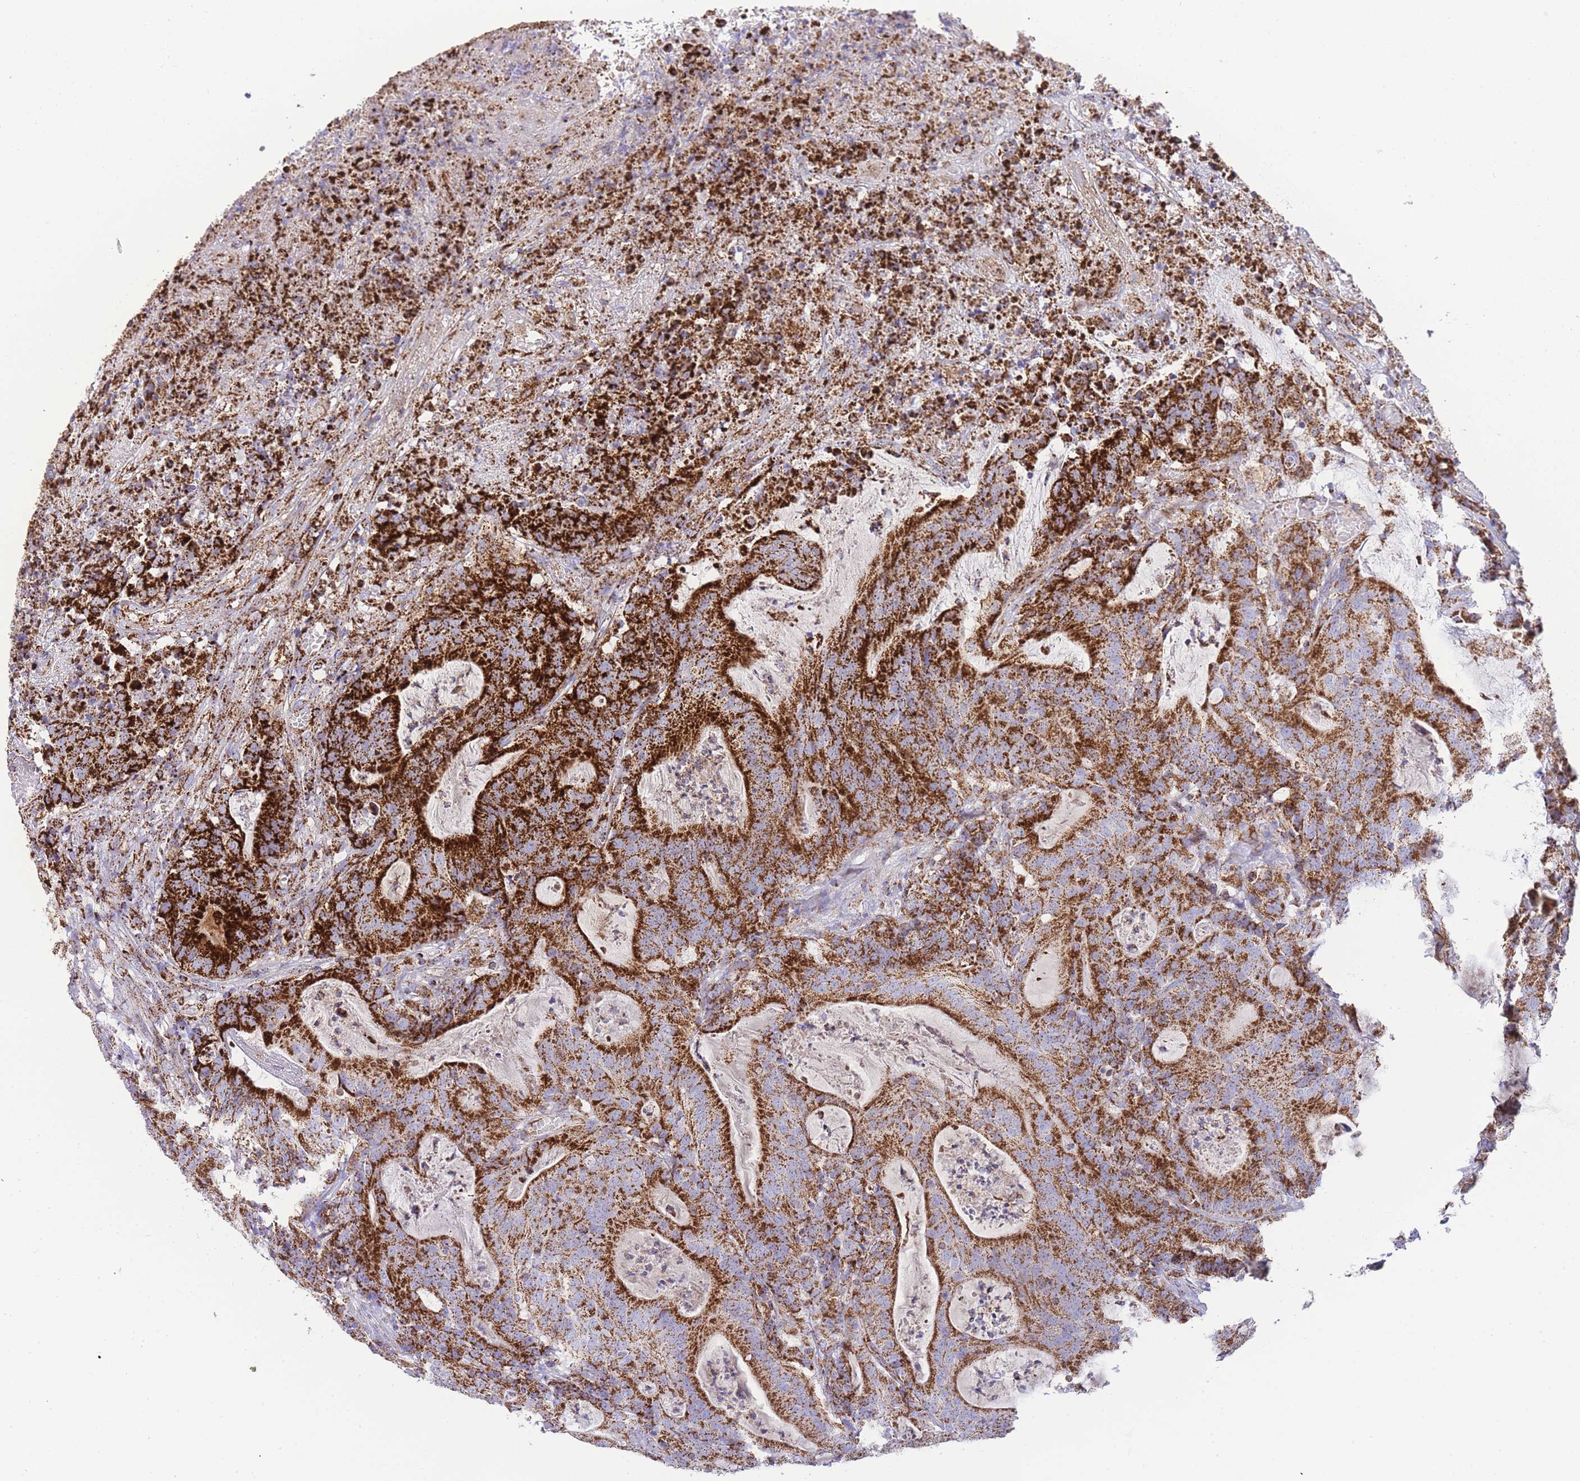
{"staining": {"intensity": "strong", "quantity": ">75%", "location": "cytoplasmic/membranous"}, "tissue": "colorectal cancer", "cell_type": "Tumor cells", "image_type": "cancer", "snomed": [{"axis": "morphology", "description": "Adenocarcinoma, NOS"}, {"axis": "topography", "description": "Colon"}], "caption": "Tumor cells demonstrate high levels of strong cytoplasmic/membranous expression in about >75% of cells in human adenocarcinoma (colorectal).", "gene": "GSTM1", "patient": {"sex": "male", "age": 83}}